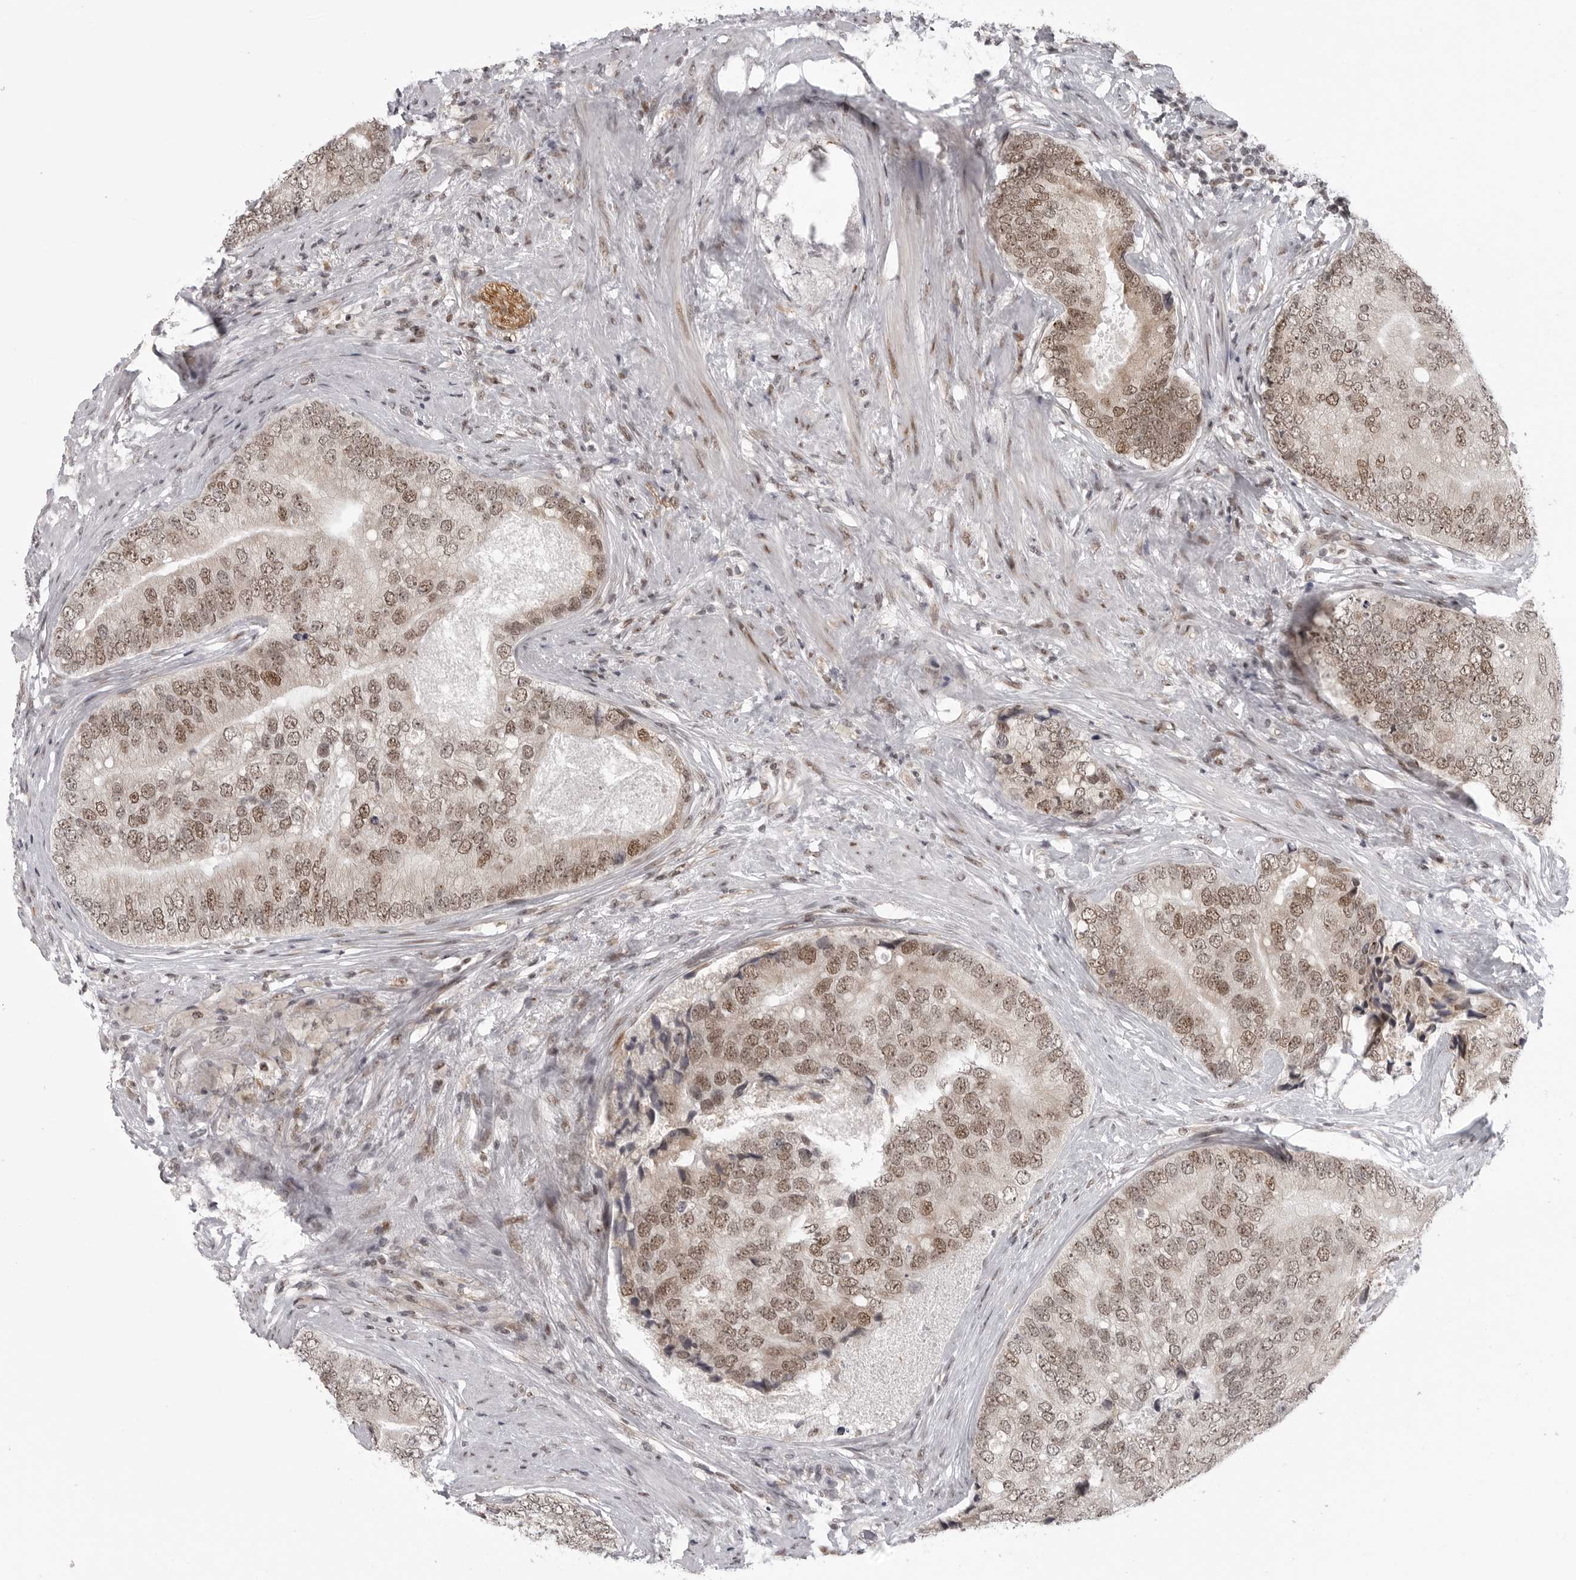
{"staining": {"intensity": "moderate", "quantity": ">75%", "location": "nuclear"}, "tissue": "prostate cancer", "cell_type": "Tumor cells", "image_type": "cancer", "snomed": [{"axis": "morphology", "description": "Adenocarcinoma, High grade"}, {"axis": "topography", "description": "Prostate"}], "caption": "Immunohistochemical staining of human prostate cancer (high-grade adenocarcinoma) reveals medium levels of moderate nuclear expression in approximately >75% of tumor cells.", "gene": "PRDM10", "patient": {"sex": "male", "age": 70}}